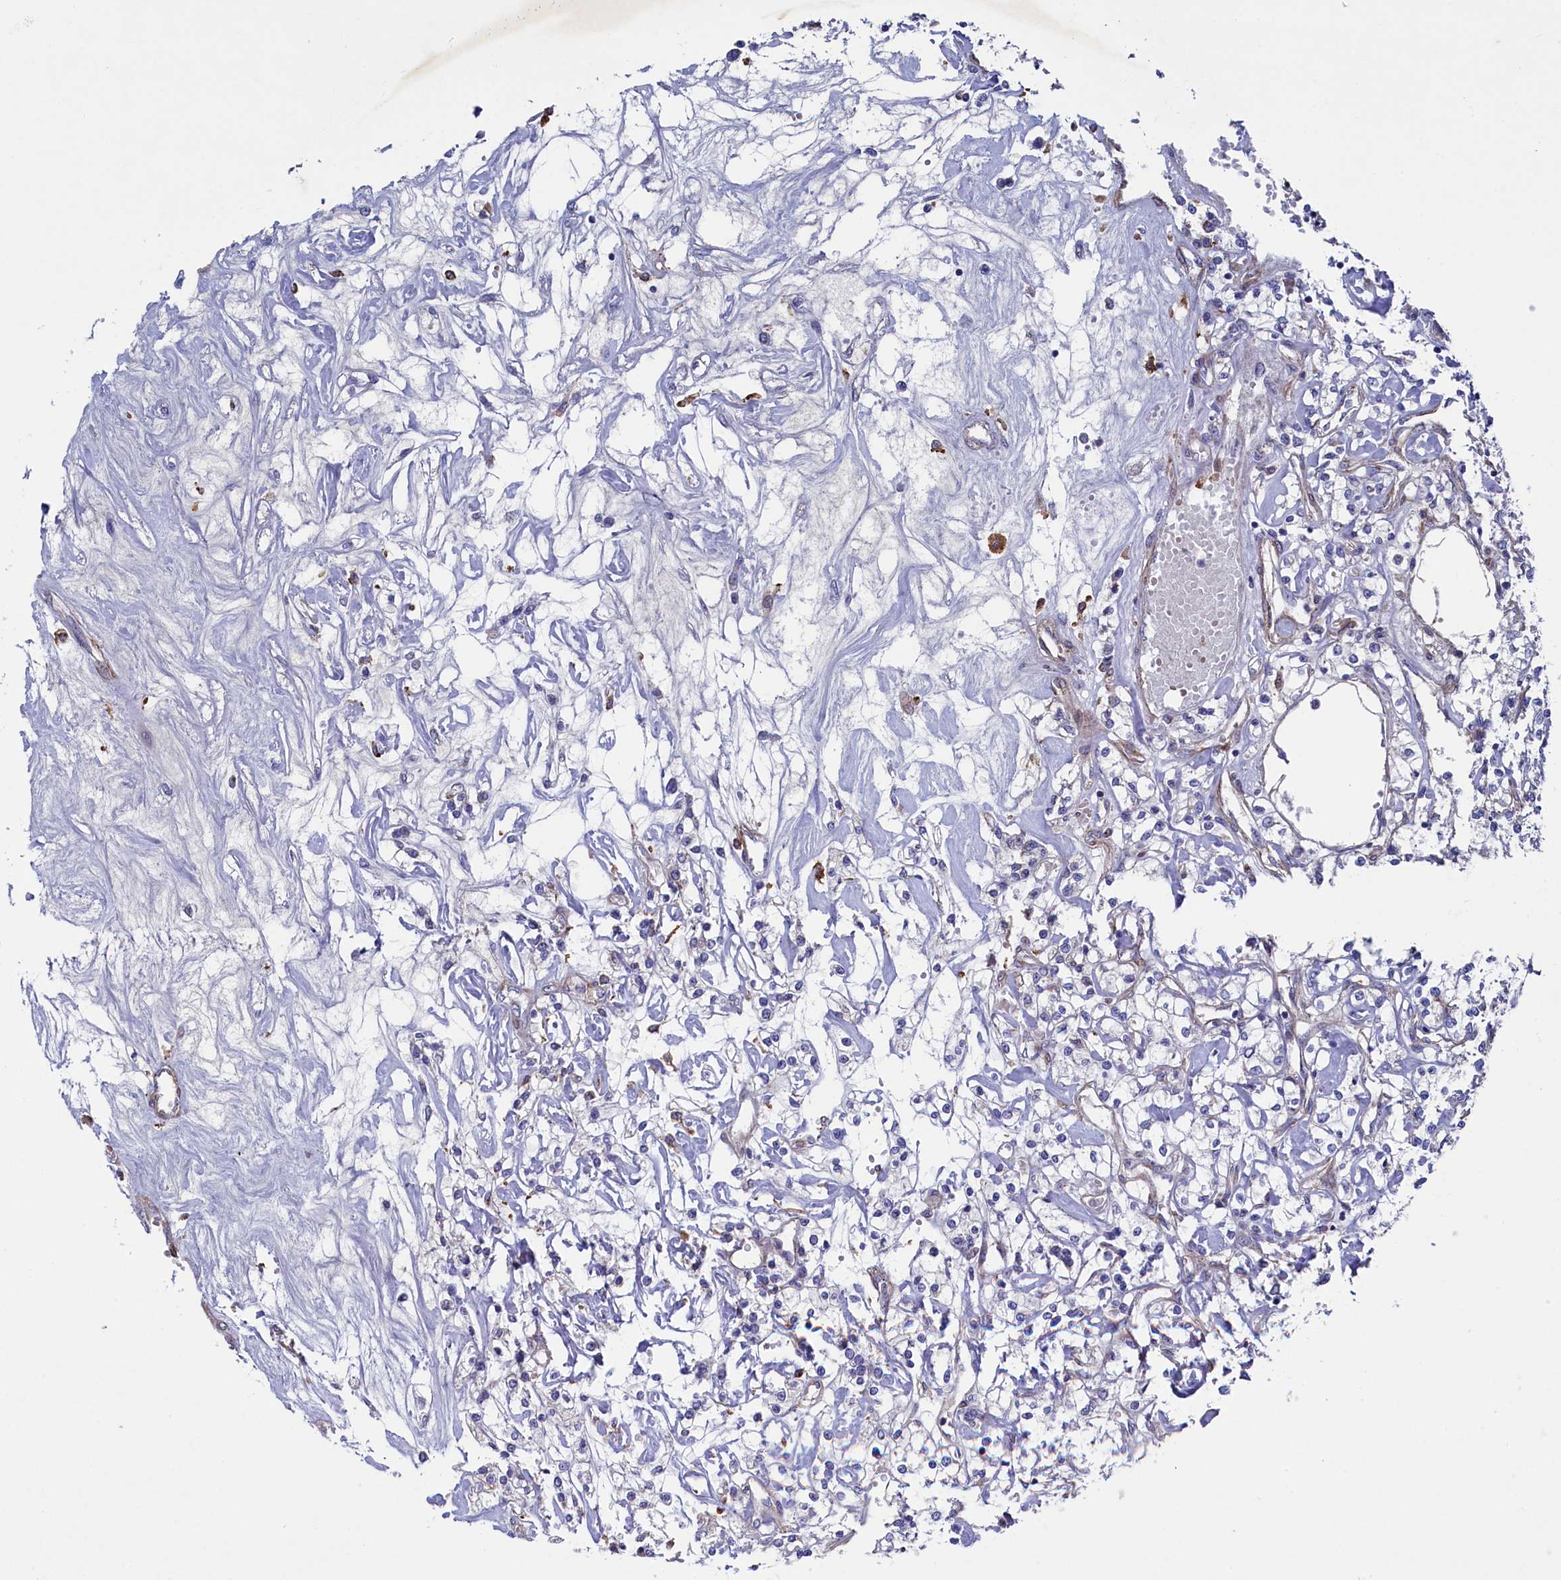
{"staining": {"intensity": "negative", "quantity": "none", "location": "none"}, "tissue": "renal cancer", "cell_type": "Tumor cells", "image_type": "cancer", "snomed": [{"axis": "morphology", "description": "Adenocarcinoma, NOS"}, {"axis": "topography", "description": "Kidney"}], "caption": "Immunohistochemistry (IHC) photomicrograph of neoplastic tissue: human renal adenocarcinoma stained with DAB demonstrates no significant protein staining in tumor cells.", "gene": "GPR108", "patient": {"sex": "female", "age": 59}}